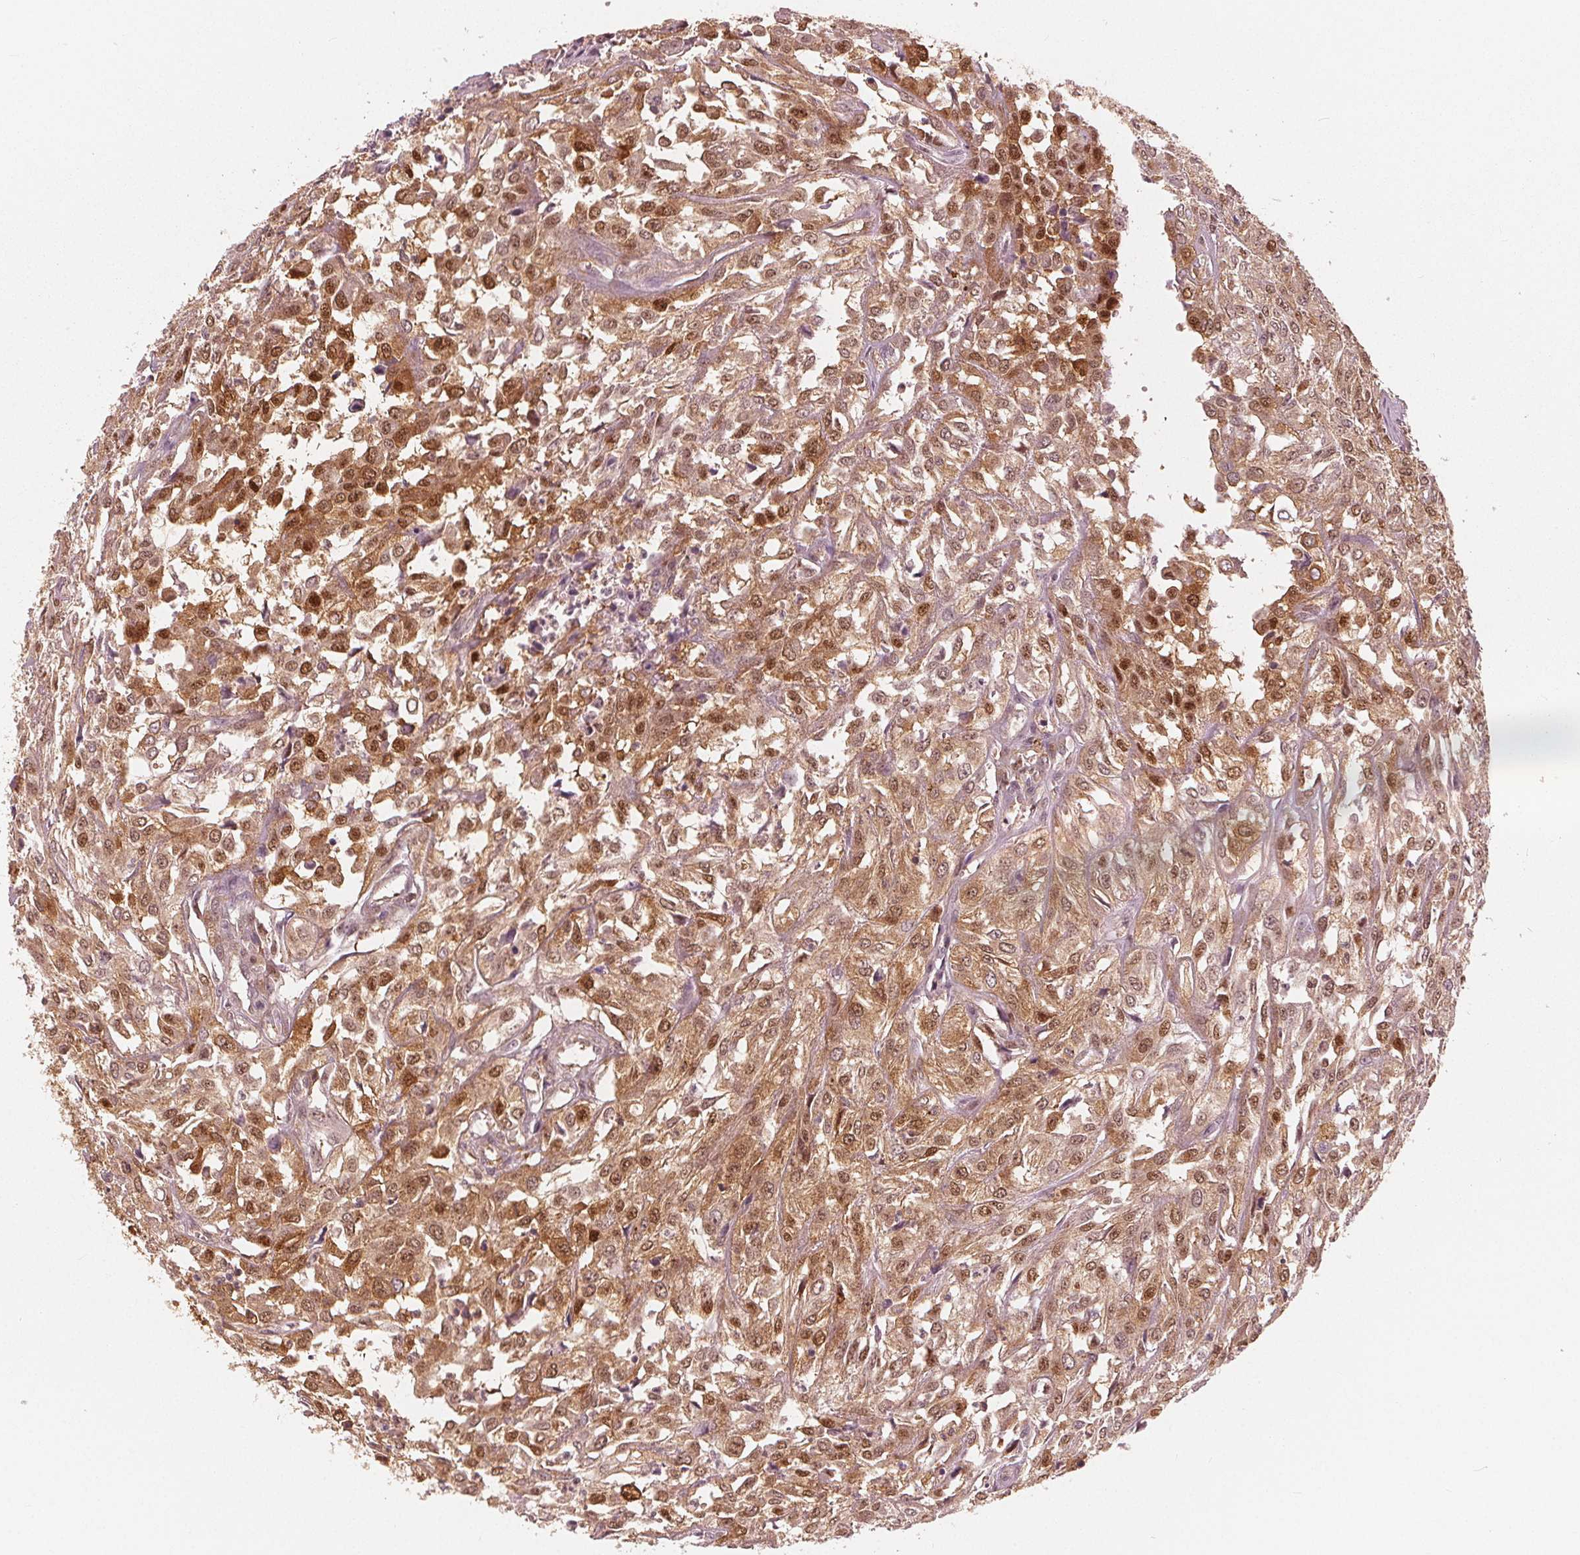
{"staining": {"intensity": "moderate", "quantity": ">75%", "location": "cytoplasmic/membranous,nuclear"}, "tissue": "urothelial cancer", "cell_type": "Tumor cells", "image_type": "cancer", "snomed": [{"axis": "morphology", "description": "Urothelial carcinoma, High grade"}, {"axis": "topography", "description": "Urinary bladder"}], "caption": "Moderate cytoplasmic/membranous and nuclear expression is appreciated in approximately >75% of tumor cells in urothelial cancer.", "gene": "SQSTM1", "patient": {"sex": "male", "age": 67}}